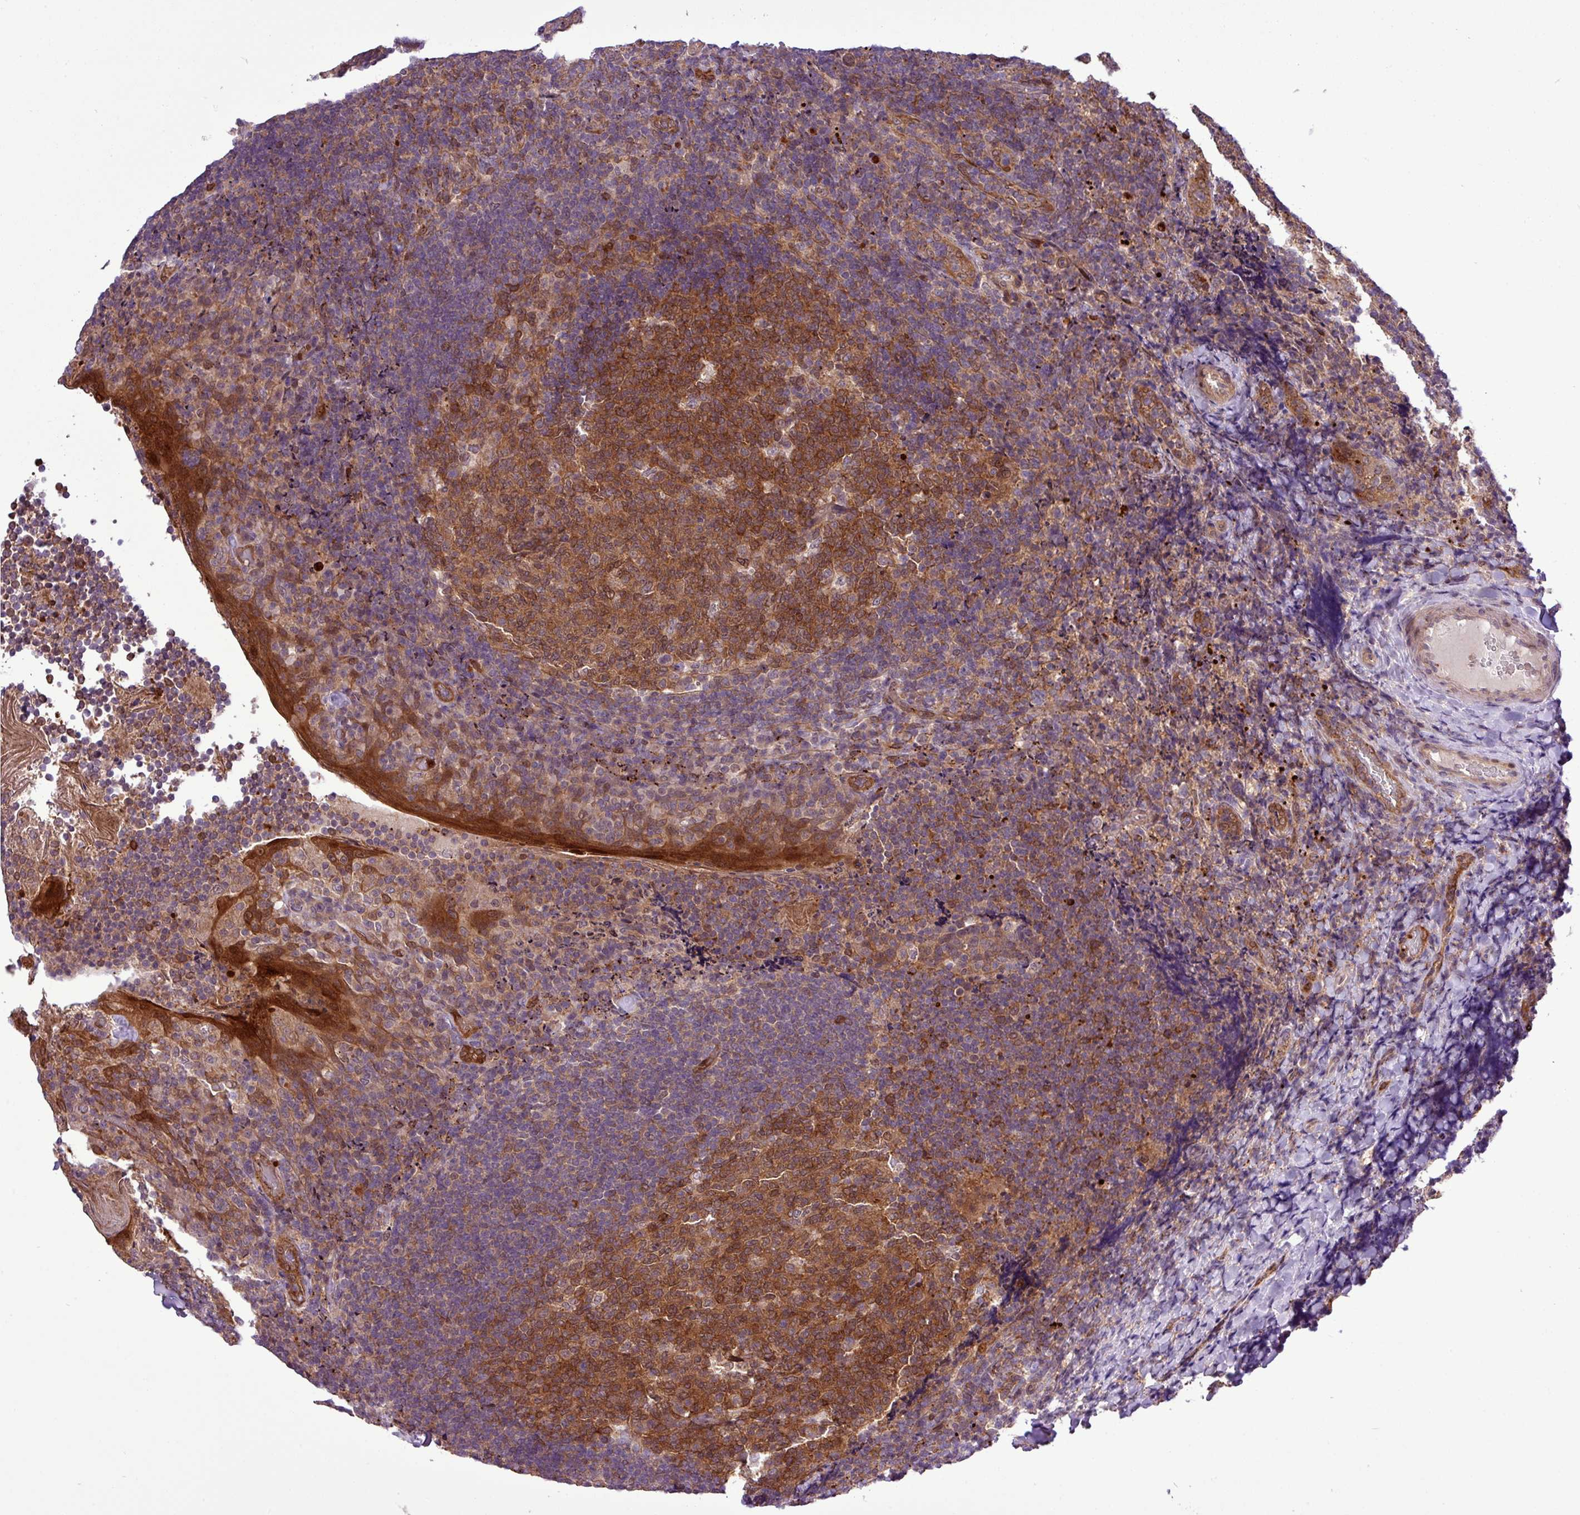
{"staining": {"intensity": "moderate", "quantity": ">75%", "location": "cytoplasmic/membranous,nuclear"}, "tissue": "tonsil", "cell_type": "Germinal center cells", "image_type": "normal", "snomed": [{"axis": "morphology", "description": "Normal tissue, NOS"}, {"axis": "topography", "description": "Tonsil"}], "caption": "A brown stain shows moderate cytoplasmic/membranous,nuclear staining of a protein in germinal center cells of normal human tonsil. (IHC, brightfield microscopy, high magnification).", "gene": "CARHSP1", "patient": {"sex": "female", "age": 10}}